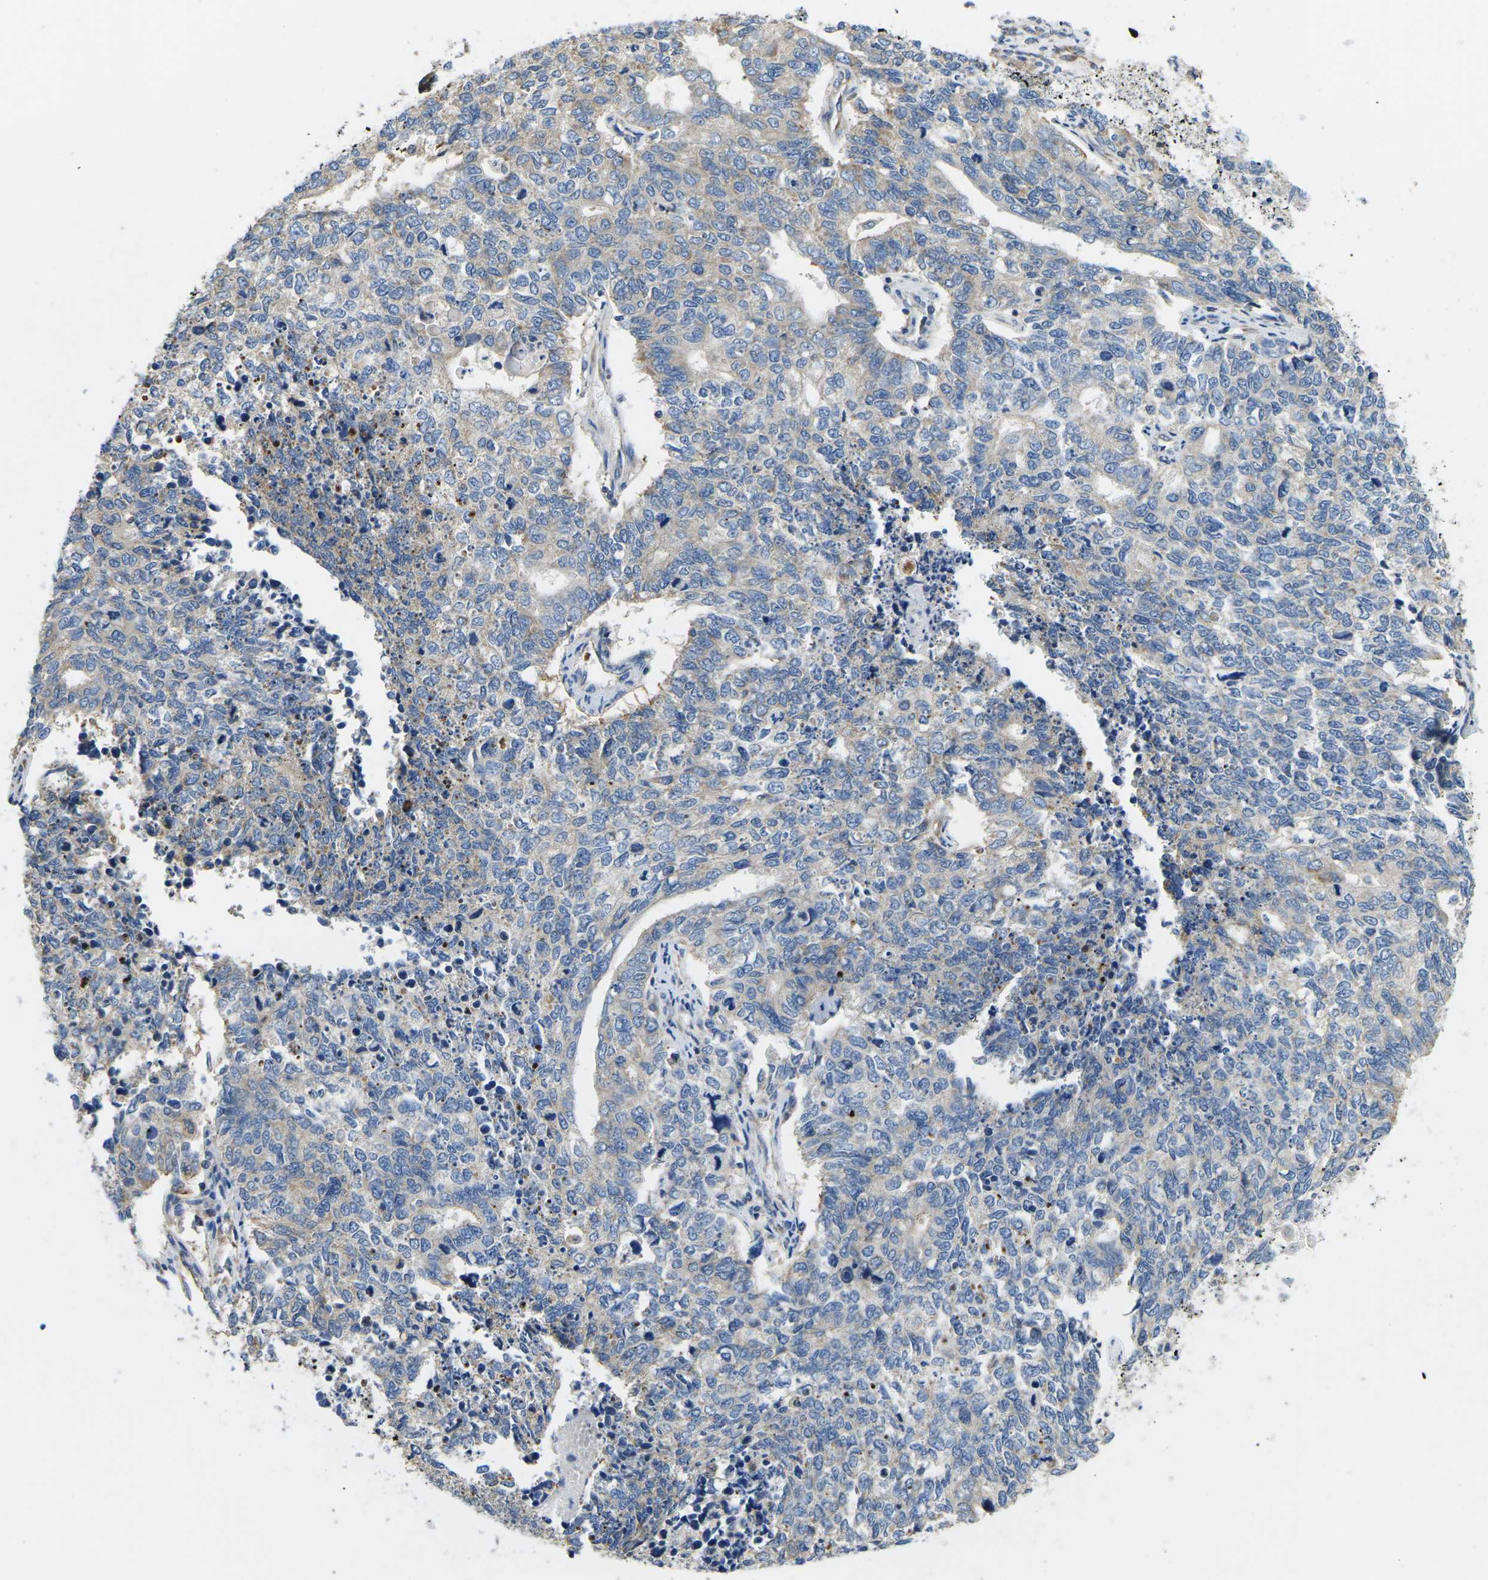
{"staining": {"intensity": "weak", "quantity": ">75%", "location": "cytoplasmic/membranous"}, "tissue": "cervical cancer", "cell_type": "Tumor cells", "image_type": "cancer", "snomed": [{"axis": "morphology", "description": "Squamous cell carcinoma, NOS"}, {"axis": "topography", "description": "Cervix"}], "caption": "Protein expression analysis of squamous cell carcinoma (cervical) exhibits weak cytoplasmic/membranous positivity in about >75% of tumor cells.", "gene": "TMEFF2", "patient": {"sex": "female", "age": 63}}